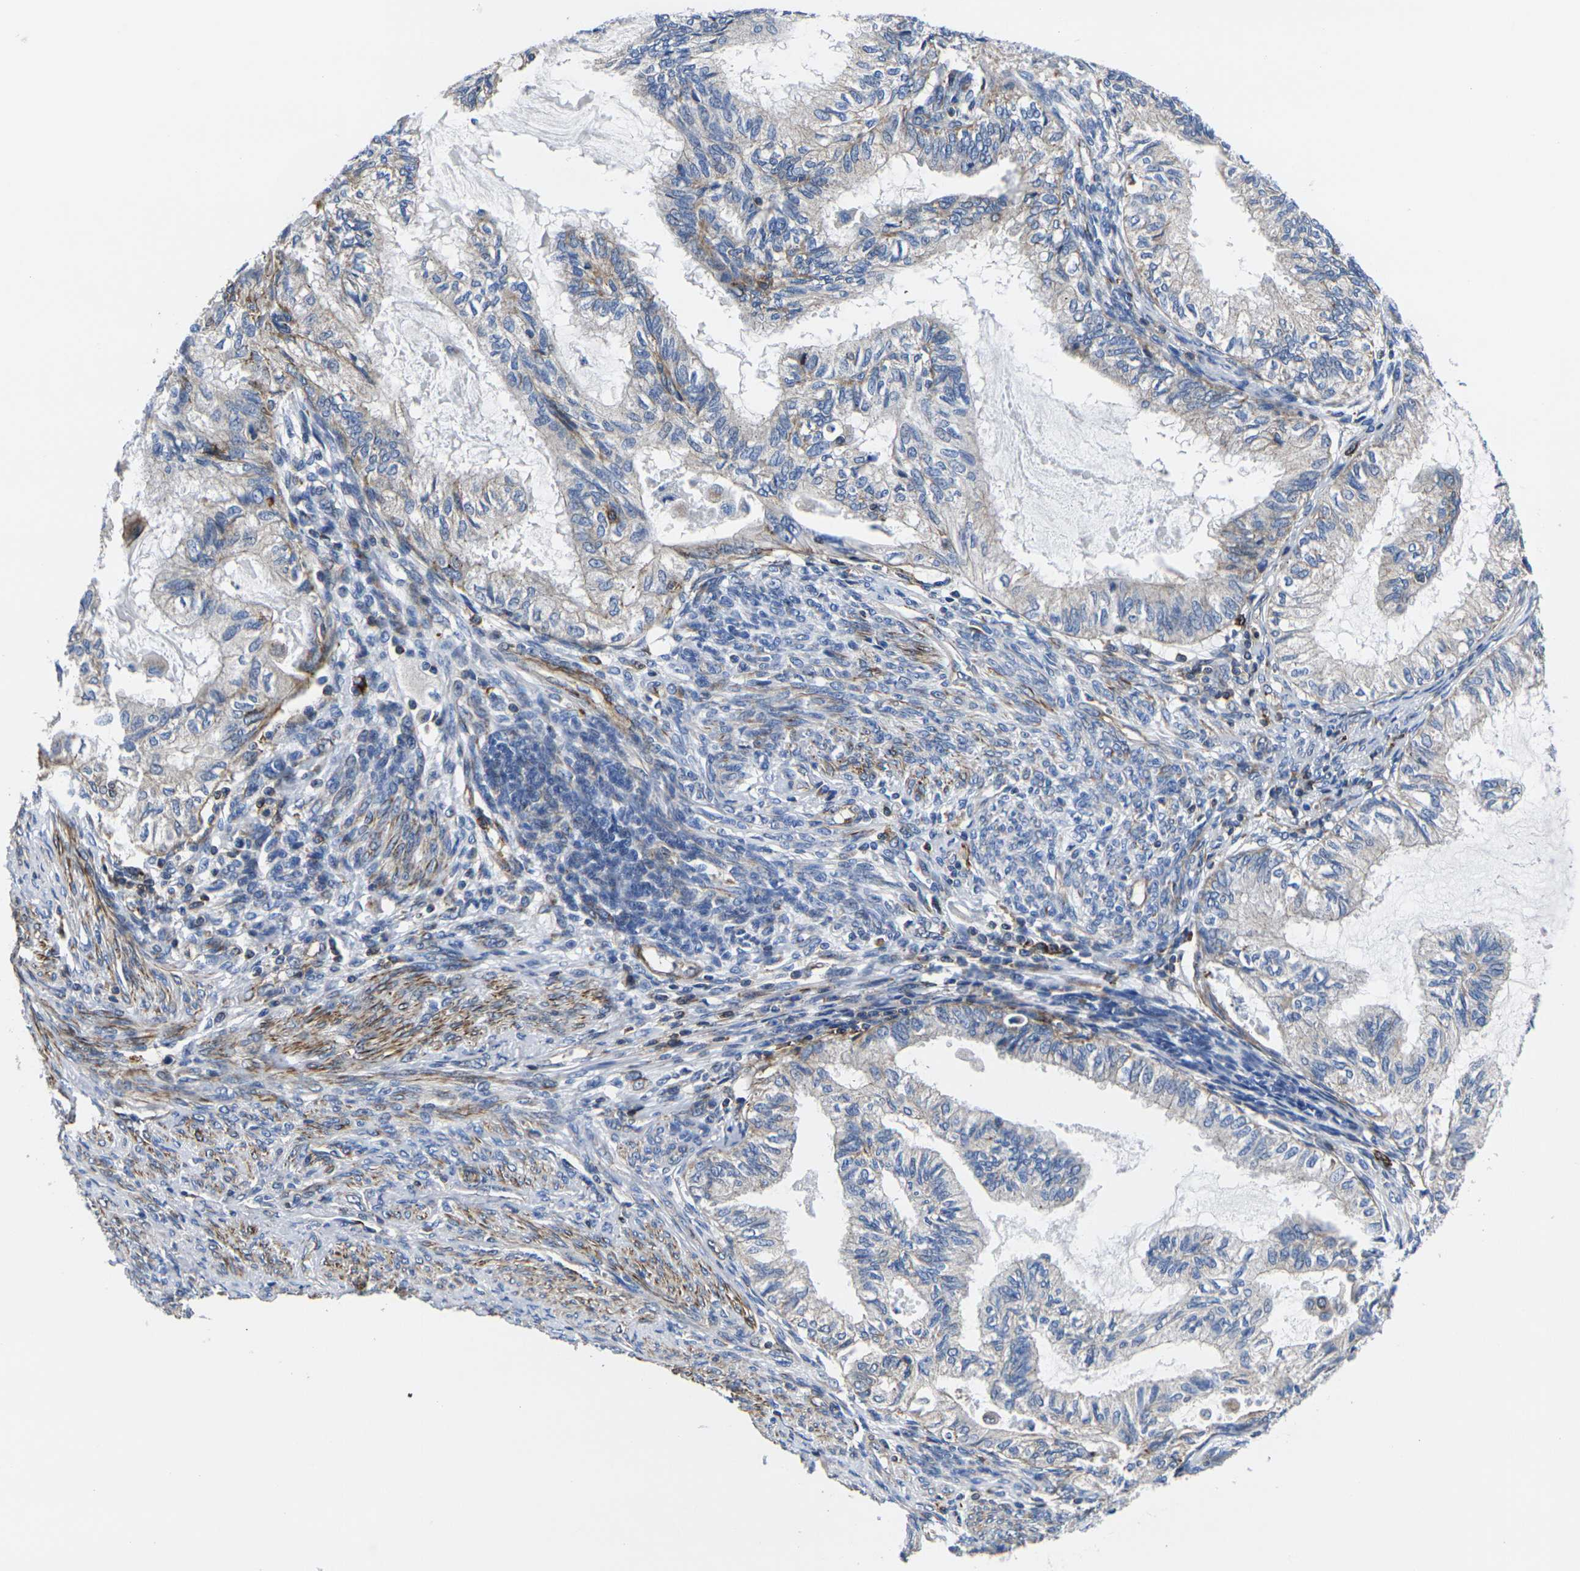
{"staining": {"intensity": "moderate", "quantity": "<25%", "location": "cytoplasmic/membranous"}, "tissue": "cervical cancer", "cell_type": "Tumor cells", "image_type": "cancer", "snomed": [{"axis": "morphology", "description": "Normal tissue, NOS"}, {"axis": "morphology", "description": "Adenocarcinoma, NOS"}, {"axis": "topography", "description": "Cervix"}, {"axis": "topography", "description": "Endometrium"}], "caption": "Moderate cytoplasmic/membranous positivity is appreciated in about <25% of tumor cells in cervical cancer. (brown staining indicates protein expression, while blue staining denotes nuclei).", "gene": "GPR4", "patient": {"sex": "female", "age": 86}}